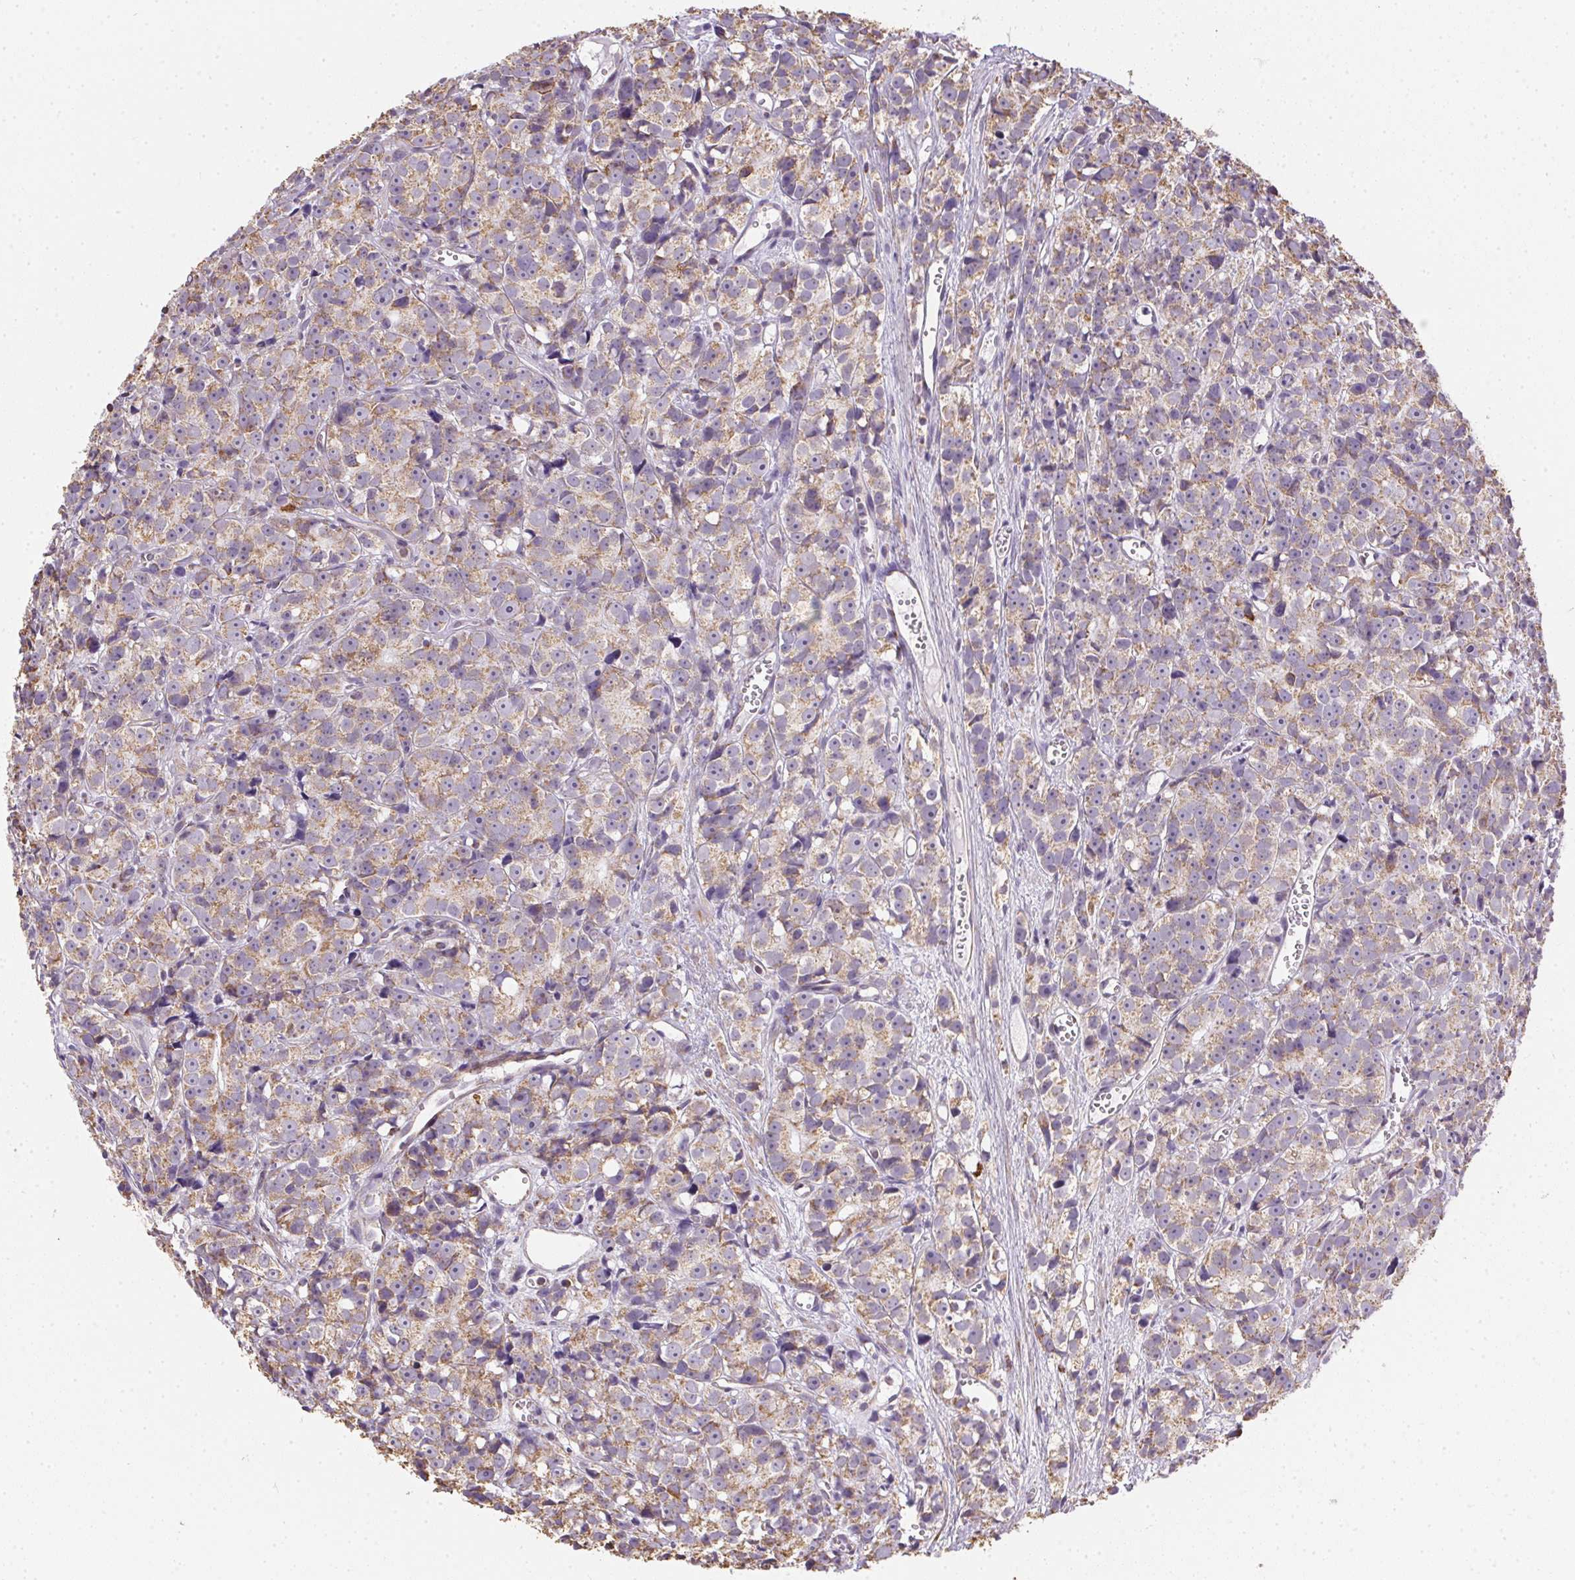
{"staining": {"intensity": "moderate", "quantity": ">75%", "location": "cytoplasmic/membranous"}, "tissue": "prostate cancer", "cell_type": "Tumor cells", "image_type": "cancer", "snomed": [{"axis": "morphology", "description": "Adenocarcinoma, High grade"}, {"axis": "topography", "description": "Prostate"}], "caption": "Immunohistochemistry (IHC) of human prostate adenocarcinoma (high-grade) shows medium levels of moderate cytoplasmic/membranous positivity in about >75% of tumor cells.", "gene": "MAPK11", "patient": {"sex": "male", "age": 77}}